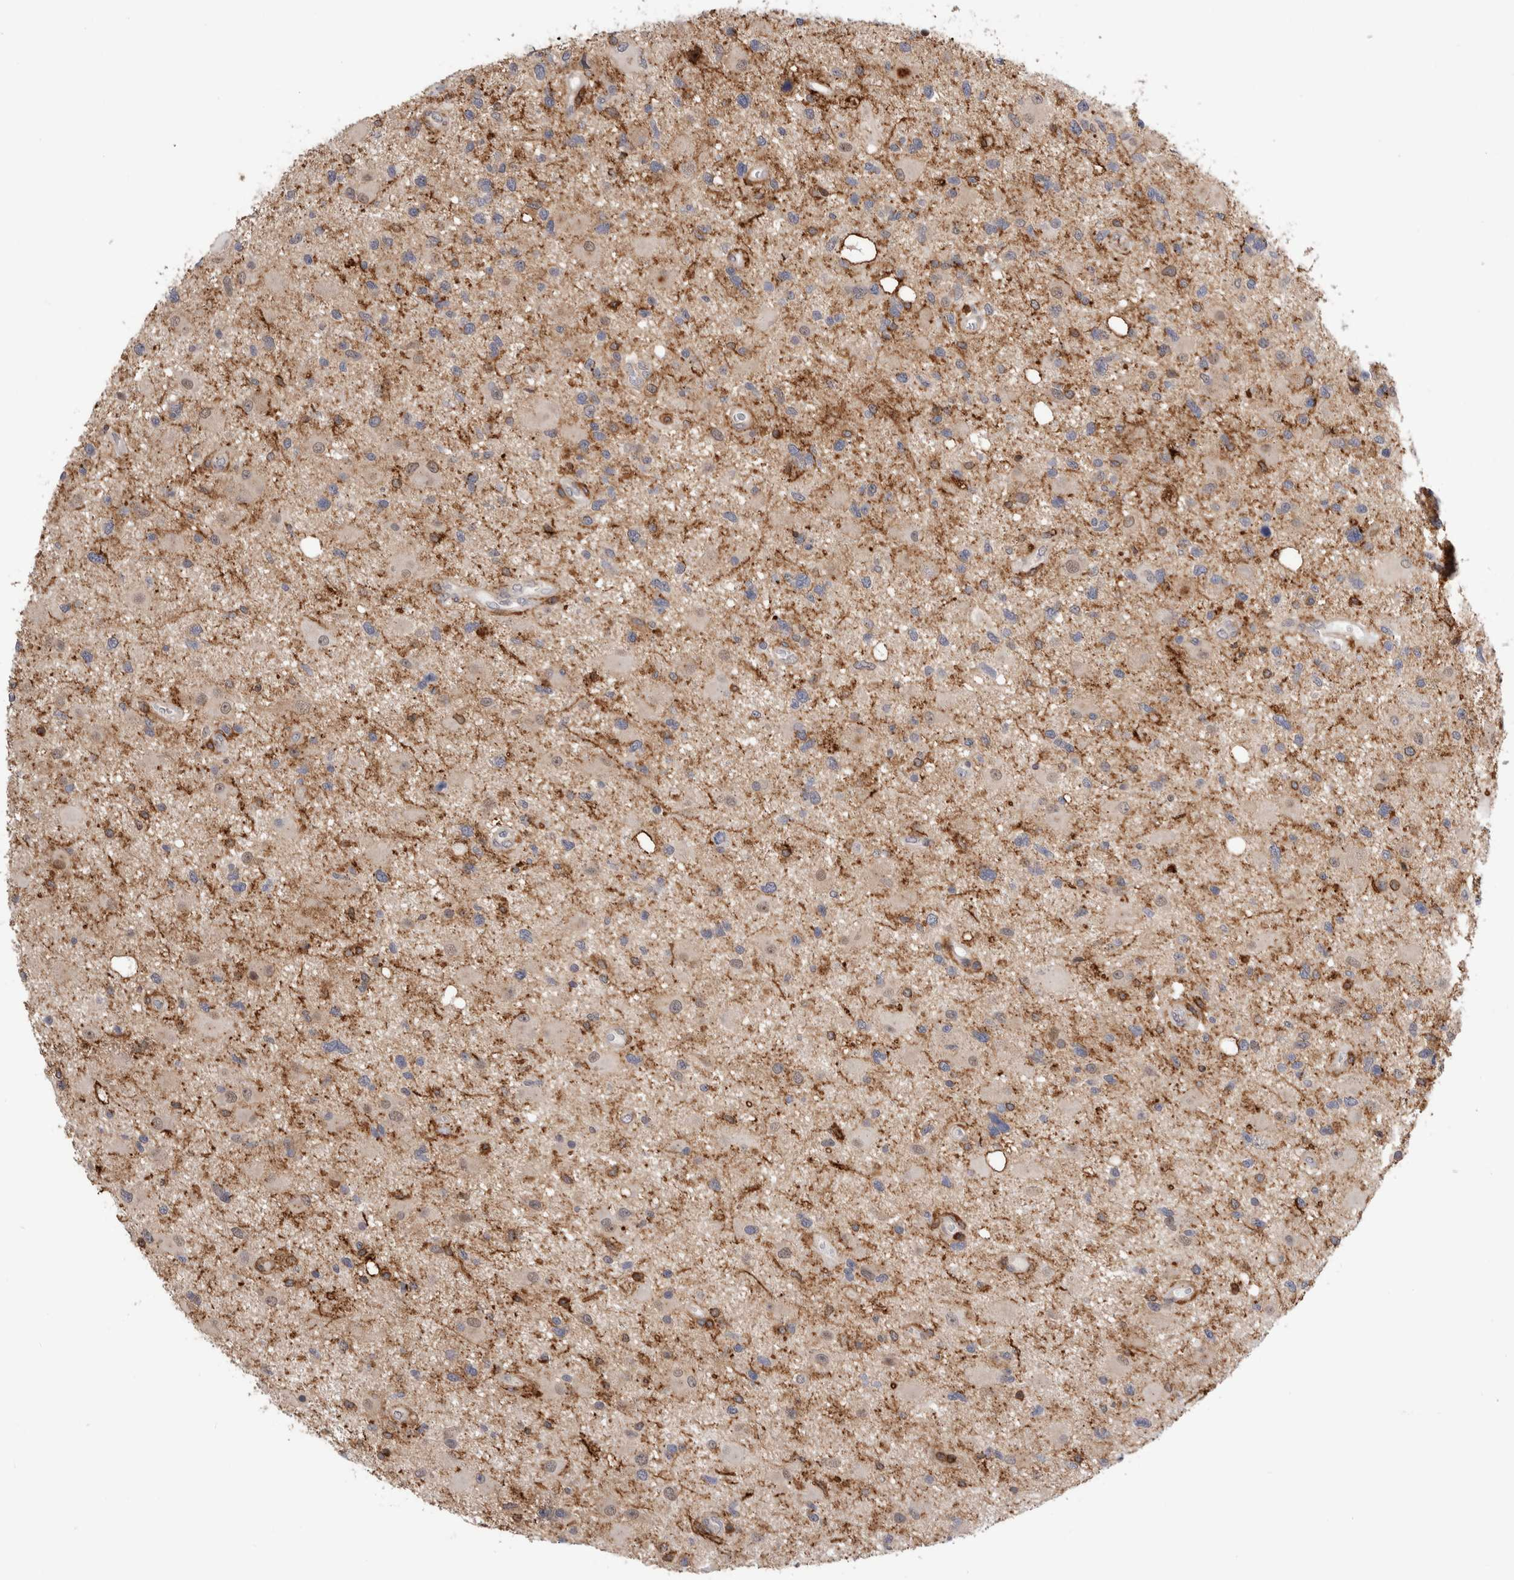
{"staining": {"intensity": "negative", "quantity": "none", "location": "none"}, "tissue": "glioma", "cell_type": "Tumor cells", "image_type": "cancer", "snomed": [{"axis": "morphology", "description": "Glioma, malignant, High grade"}, {"axis": "topography", "description": "Brain"}], "caption": "Immunohistochemistry (IHC) of malignant glioma (high-grade) demonstrates no positivity in tumor cells. (Immunohistochemistry (IHC), brightfield microscopy, high magnification).", "gene": "CCDC88B", "patient": {"sex": "male", "age": 33}}